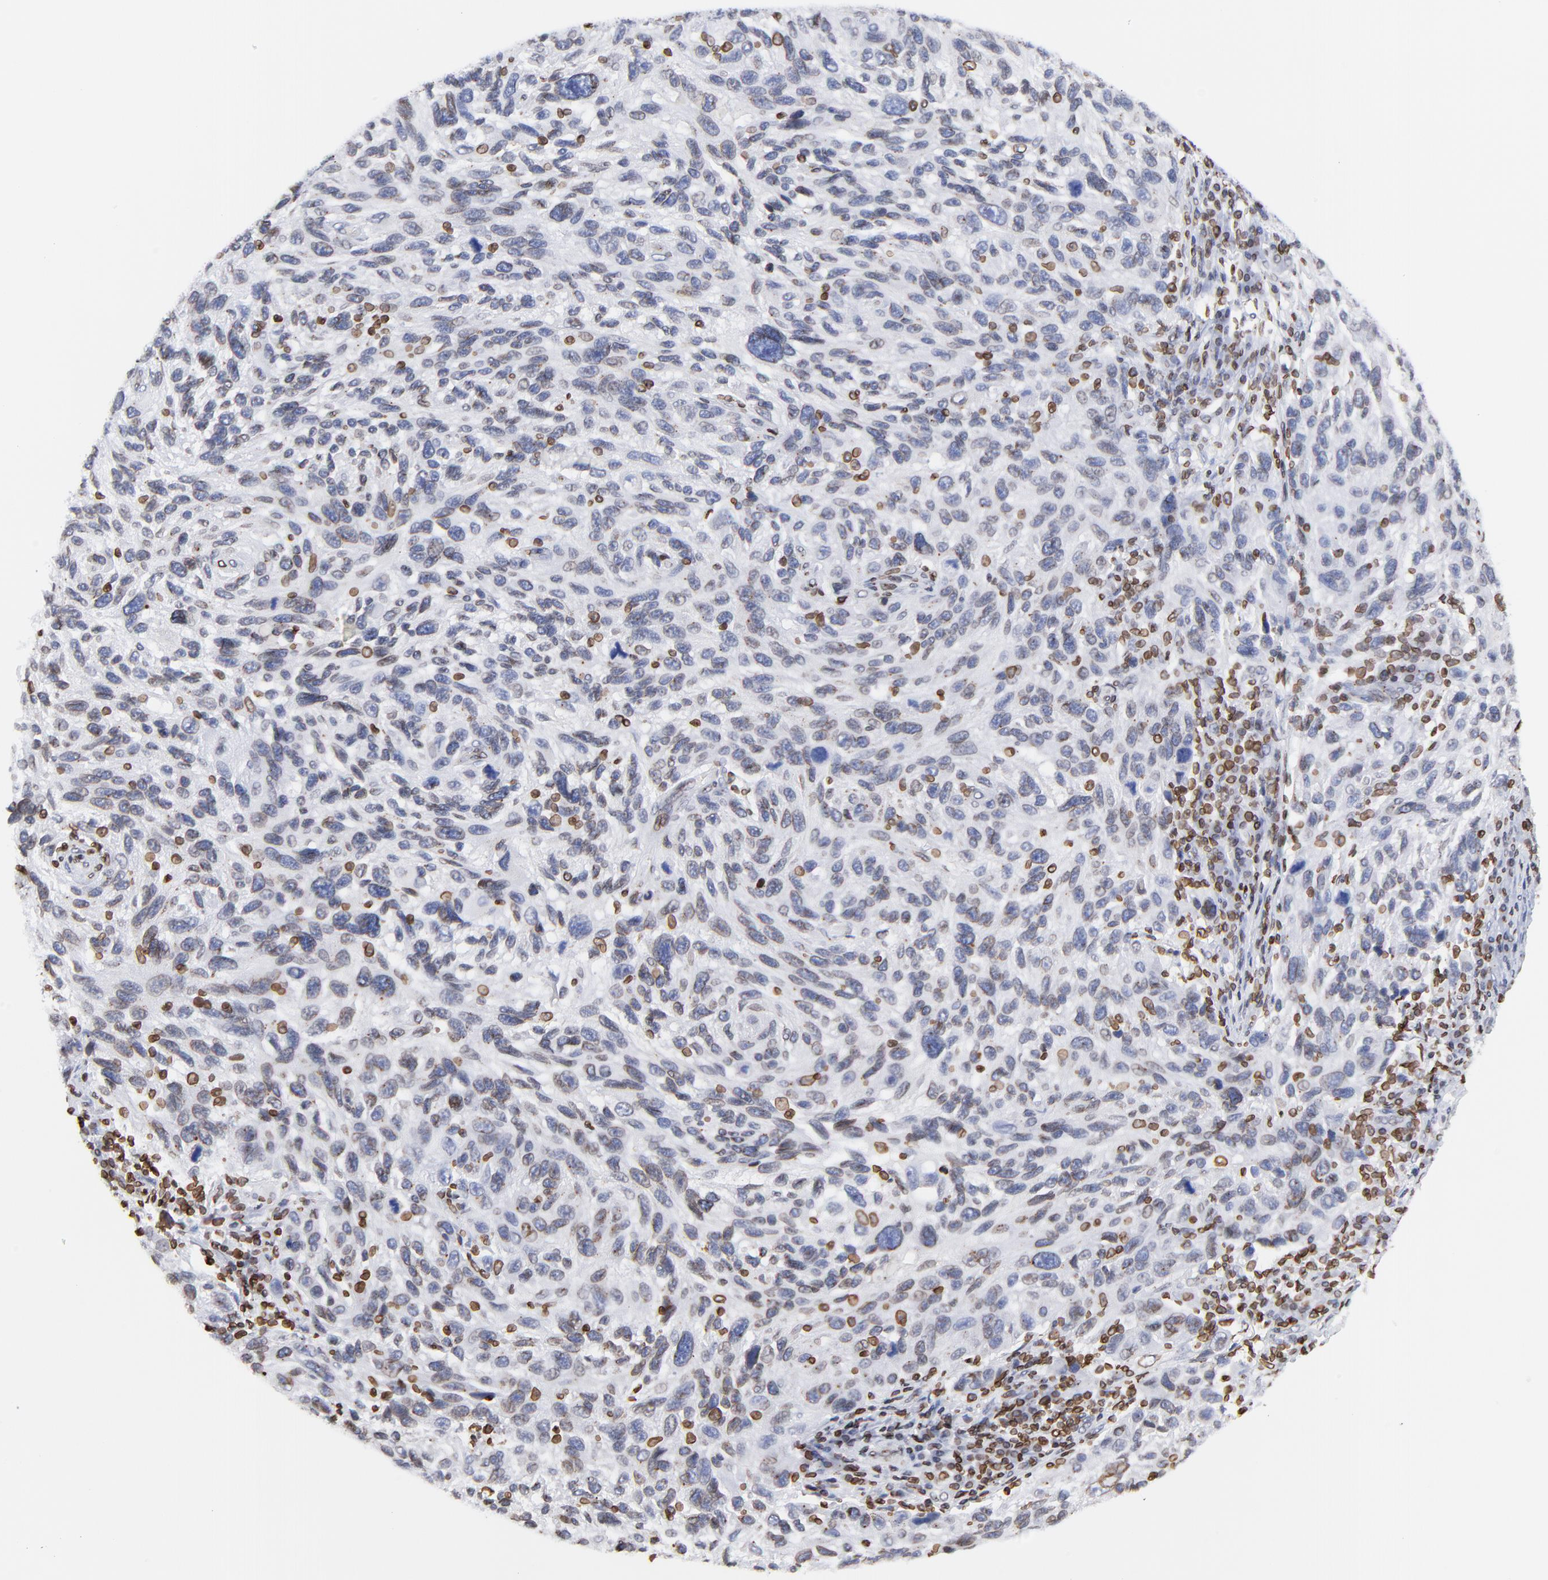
{"staining": {"intensity": "moderate", "quantity": "<25%", "location": "cytoplasmic/membranous,nuclear"}, "tissue": "melanoma", "cell_type": "Tumor cells", "image_type": "cancer", "snomed": [{"axis": "morphology", "description": "Malignant melanoma, NOS"}, {"axis": "topography", "description": "Skin"}], "caption": "The micrograph displays staining of malignant melanoma, revealing moderate cytoplasmic/membranous and nuclear protein expression (brown color) within tumor cells. The staining was performed using DAB, with brown indicating positive protein expression. Nuclei are stained blue with hematoxylin.", "gene": "THAP7", "patient": {"sex": "male", "age": 53}}